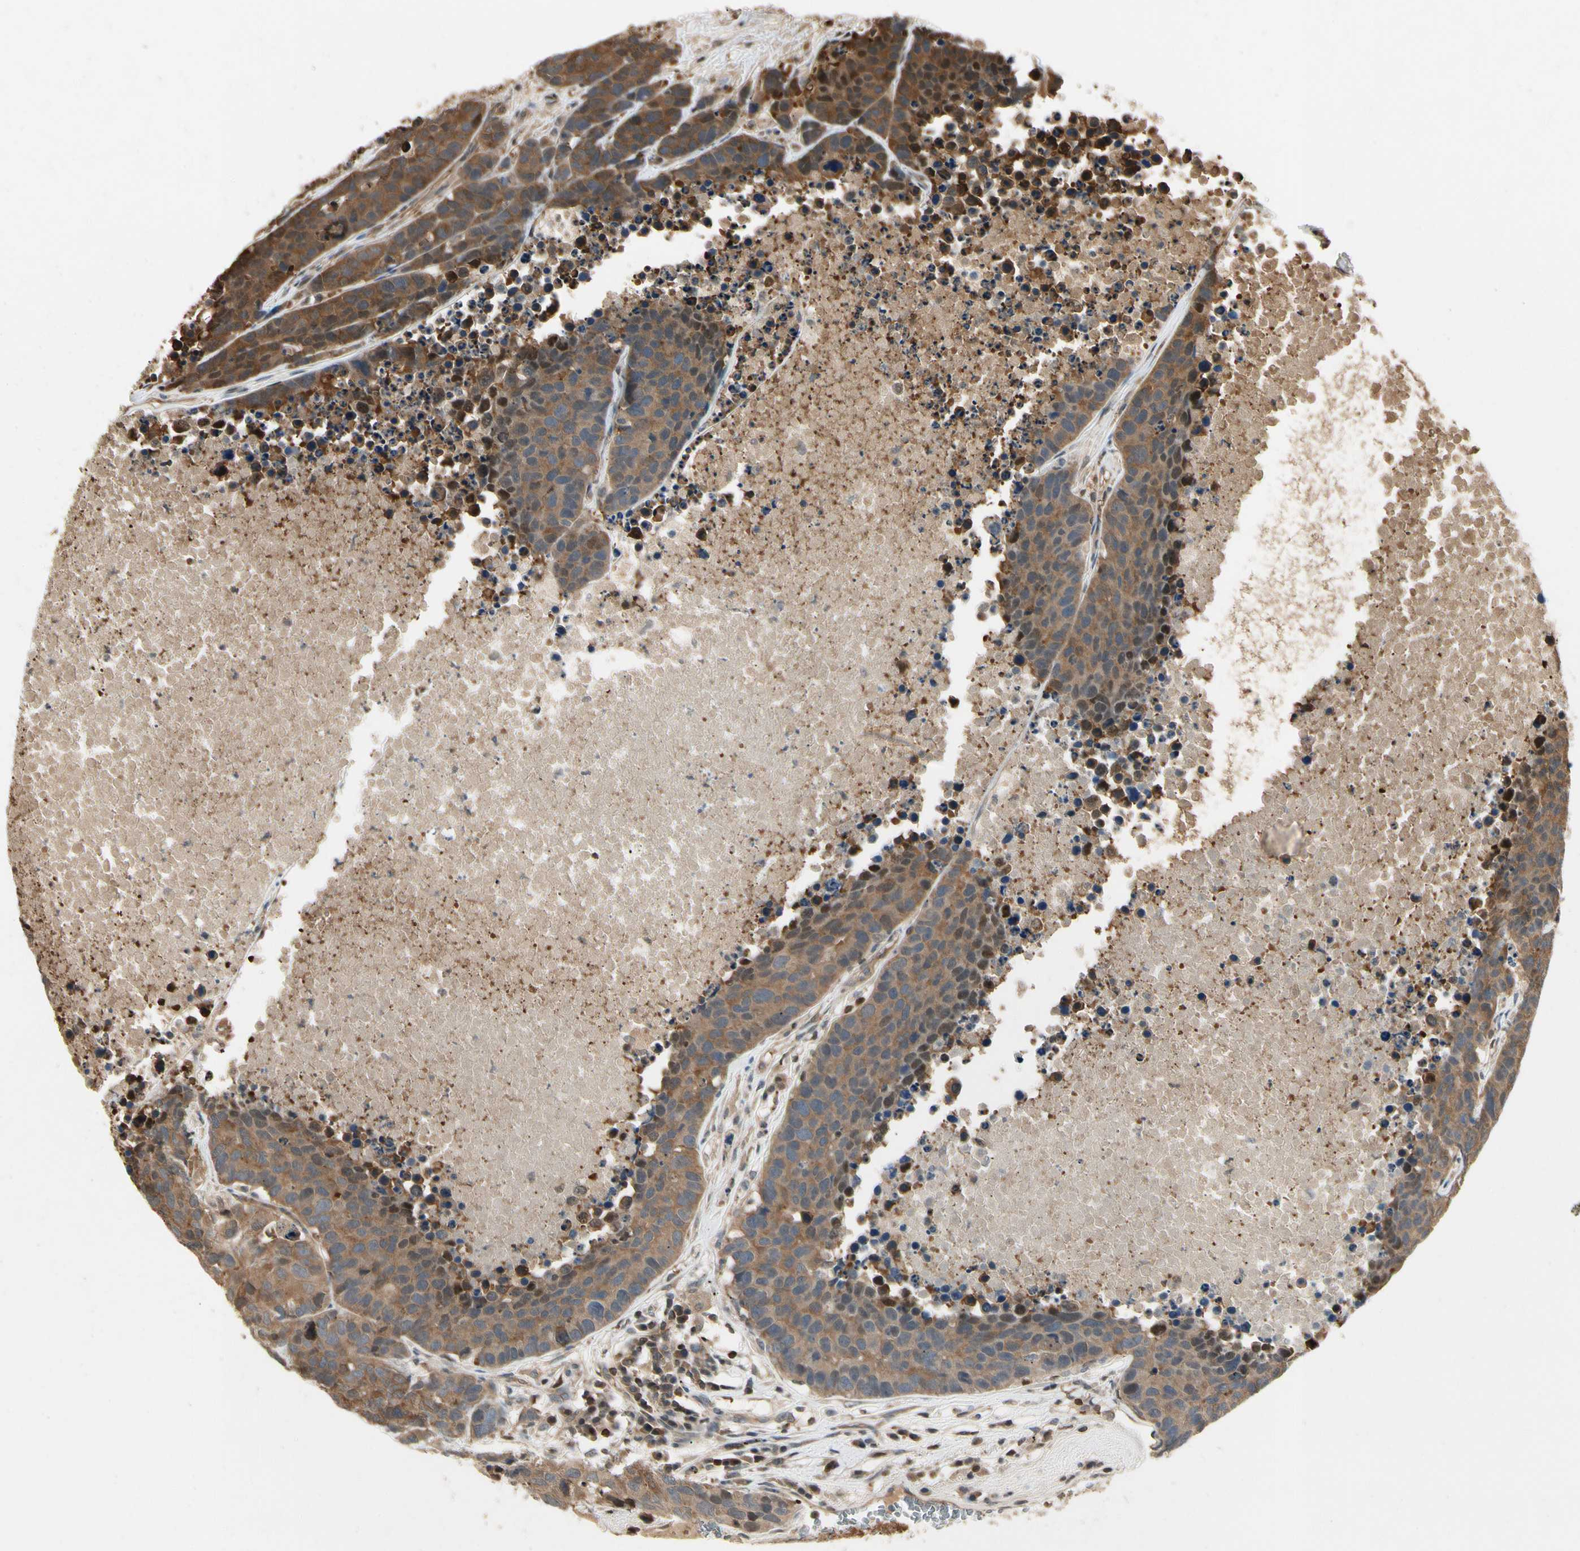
{"staining": {"intensity": "moderate", "quantity": ">75%", "location": "cytoplasmic/membranous"}, "tissue": "carcinoid", "cell_type": "Tumor cells", "image_type": "cancer", "snomed": [{"axis": "morphology", "description": "Carcinoid, malignant, NOS"}, {"axis": "topography", "description": "Lung"}], "caption": "Human carcinoid stained with a brown dye reveals moderate cytoplasmic/membranous positive positivity in about >75% of tumor cells.", "gene": "YWHAQ", "patient": {"sex": "male", "age": 60}}